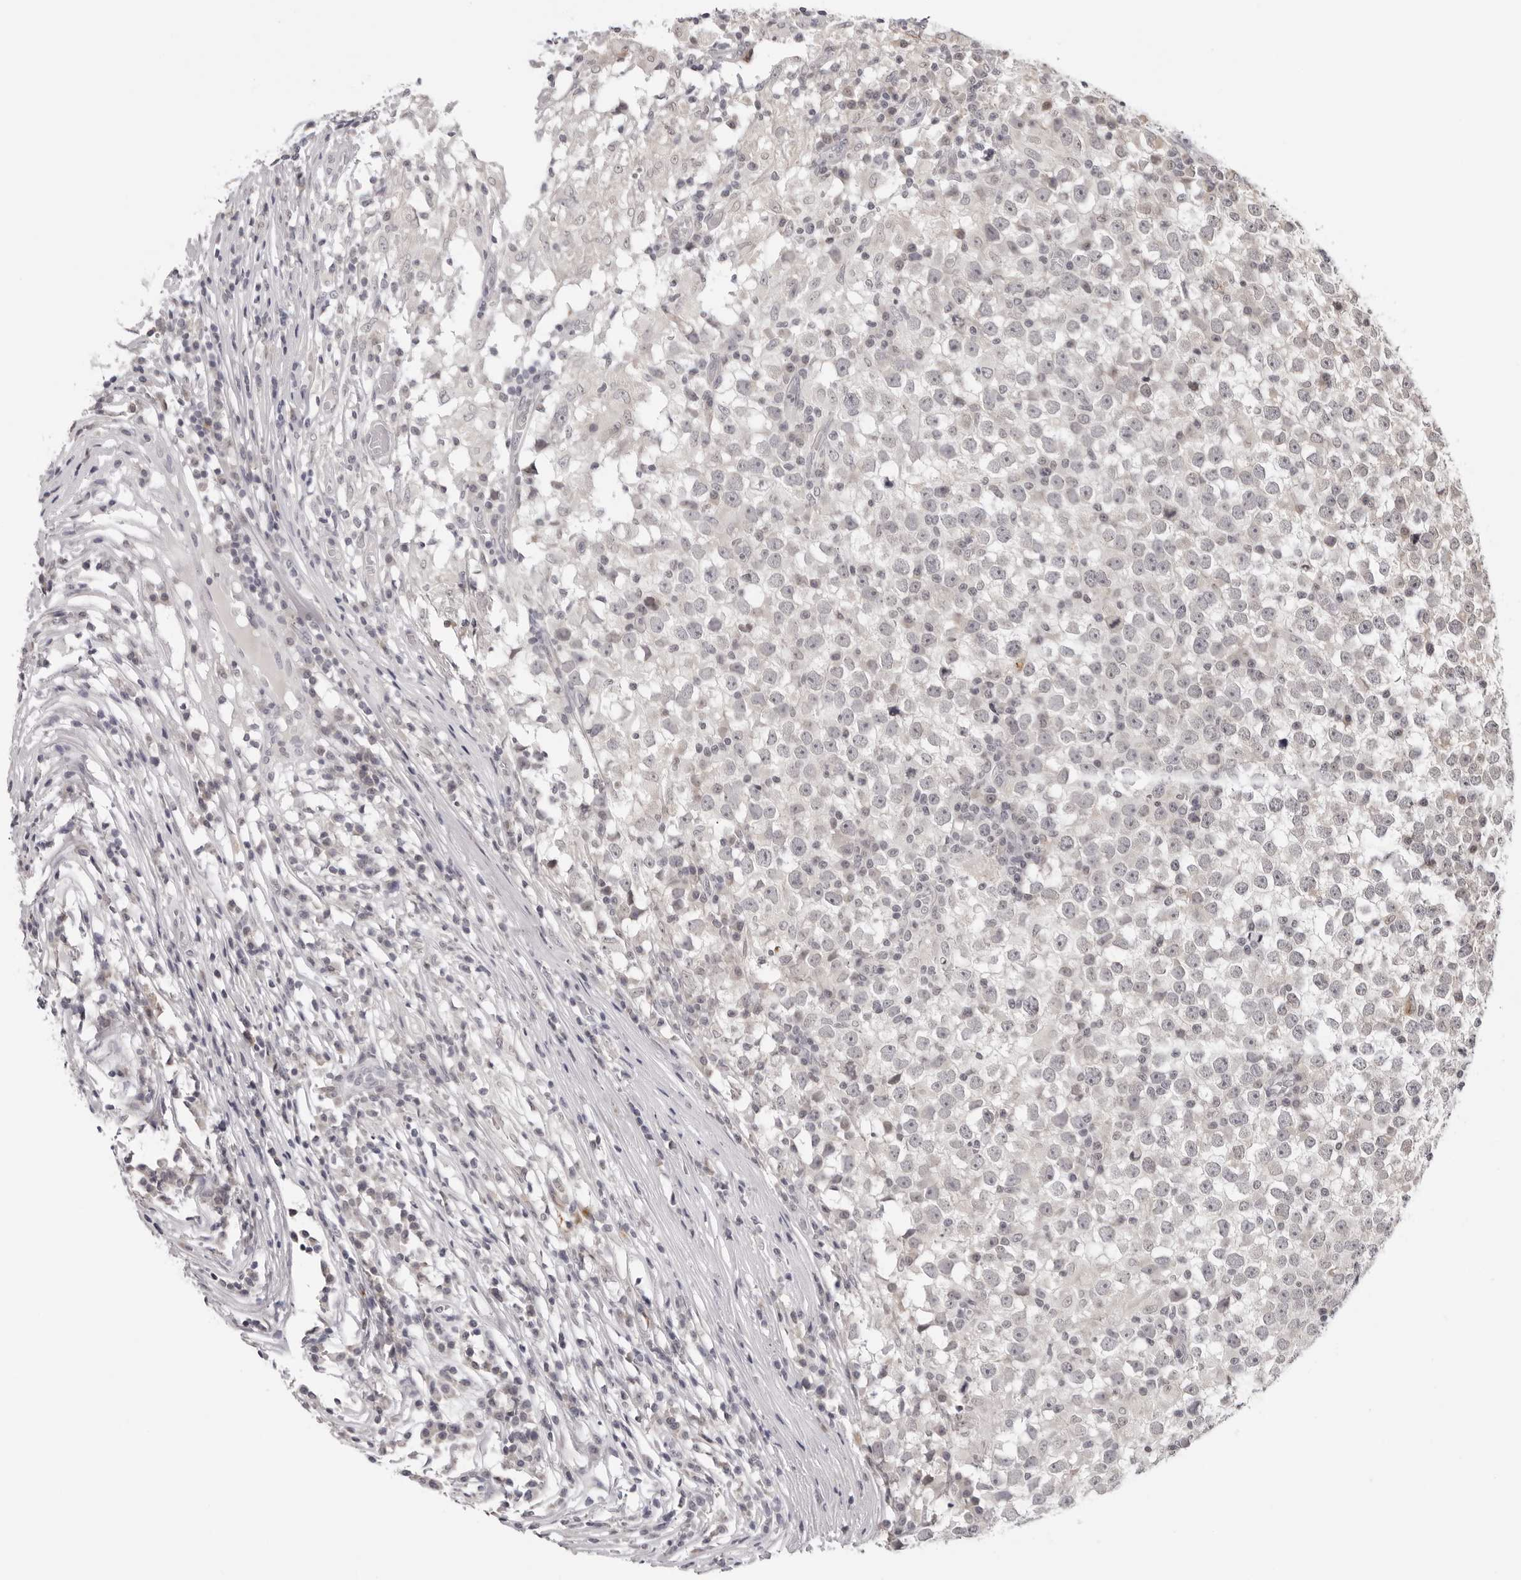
{"staining": {"intensity": "negative", "quantity": "none", "location": "none"}, "tissue": "testis cancer", "cell_type": "Tumor cells", "image_type": "cancer", "snomed": [{"axis": "morphology", "description": "Seminoma, NOS"}, {"axis": "topography", "description": "Testis"}], "caption": "High magnification brightfield microscopy of testis cancer (seminoma) stained with DAB (brown) and counterstained with hematoxylin (blue): tumor cells show no significant expression.", "gene": "PRUNE1", "patient": {"sex": "male", "age": 65}}